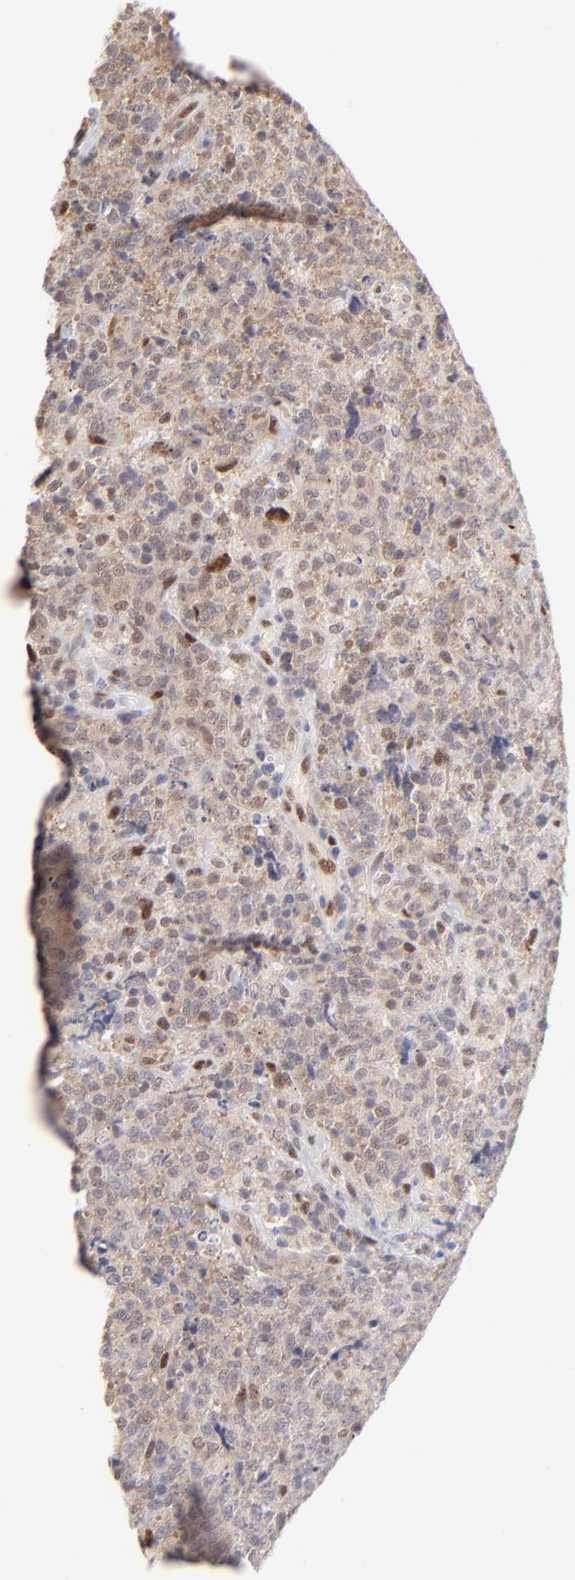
{"staining": {"intensity": "strong", "quantity": "25%-75%", "location": "nuclear"}, "tissue": "lymphoma", "cell_type": "Tumor cells", "image_type": "cancer", "snomed": [{"axis": "morphology", "description": "Malignant lymphoma, non-Hodgkin's type, High grade"}, {"axis": "topography", "description": "Tonsil"}], "caption": "DAB (3,3'-diaminobenzidine) immunohistochemical staining of malignant lymphoma, non-Hodgkin's type (high-grade) displays strong nuclear protein staining in about 25%-75% of tumor cells. (DAB IHC with brightfield microscopy, high magnification).", "gene": "STAT3", "patient": {"sex": "female", "age": 36}}